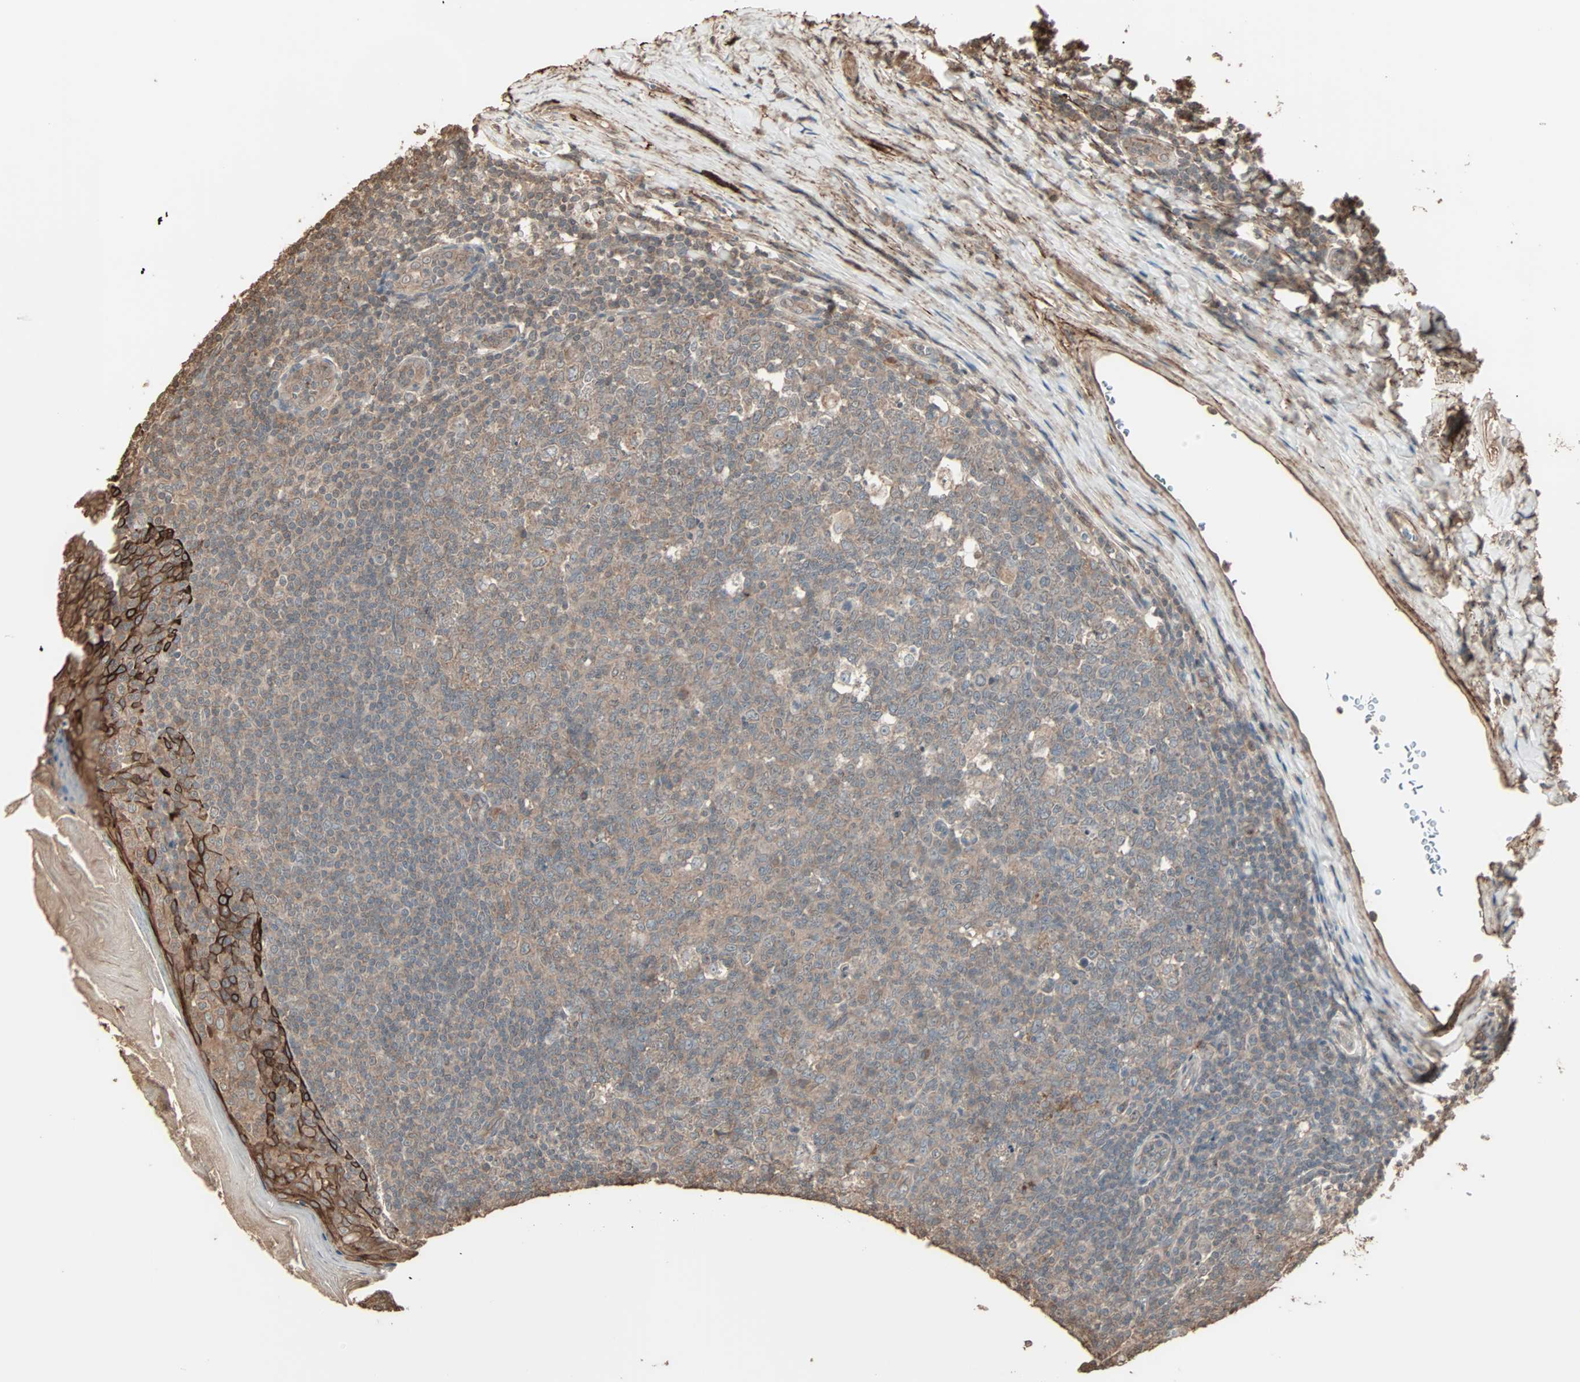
{"staining": {"intensity": "weak", "quantity": ">75%", "location": "cytoplasmic/membranous"}, "tissue": "tonsil", "cell_type": "Germinal center cells", "image_type": "normal", "snomed": [{"axis": "morphology", "description": "Normal tissue, NOS"}, {"axis": "topography", "description": "Tonsil"}], "caption": "Human tonsil stained for a protein (brown) displays weak cytoplasmic/membranous positive positivity in about >75% of germinal center cells.", "gene": "CALCRL", "patient": {"sex": "male", "age": 31}}